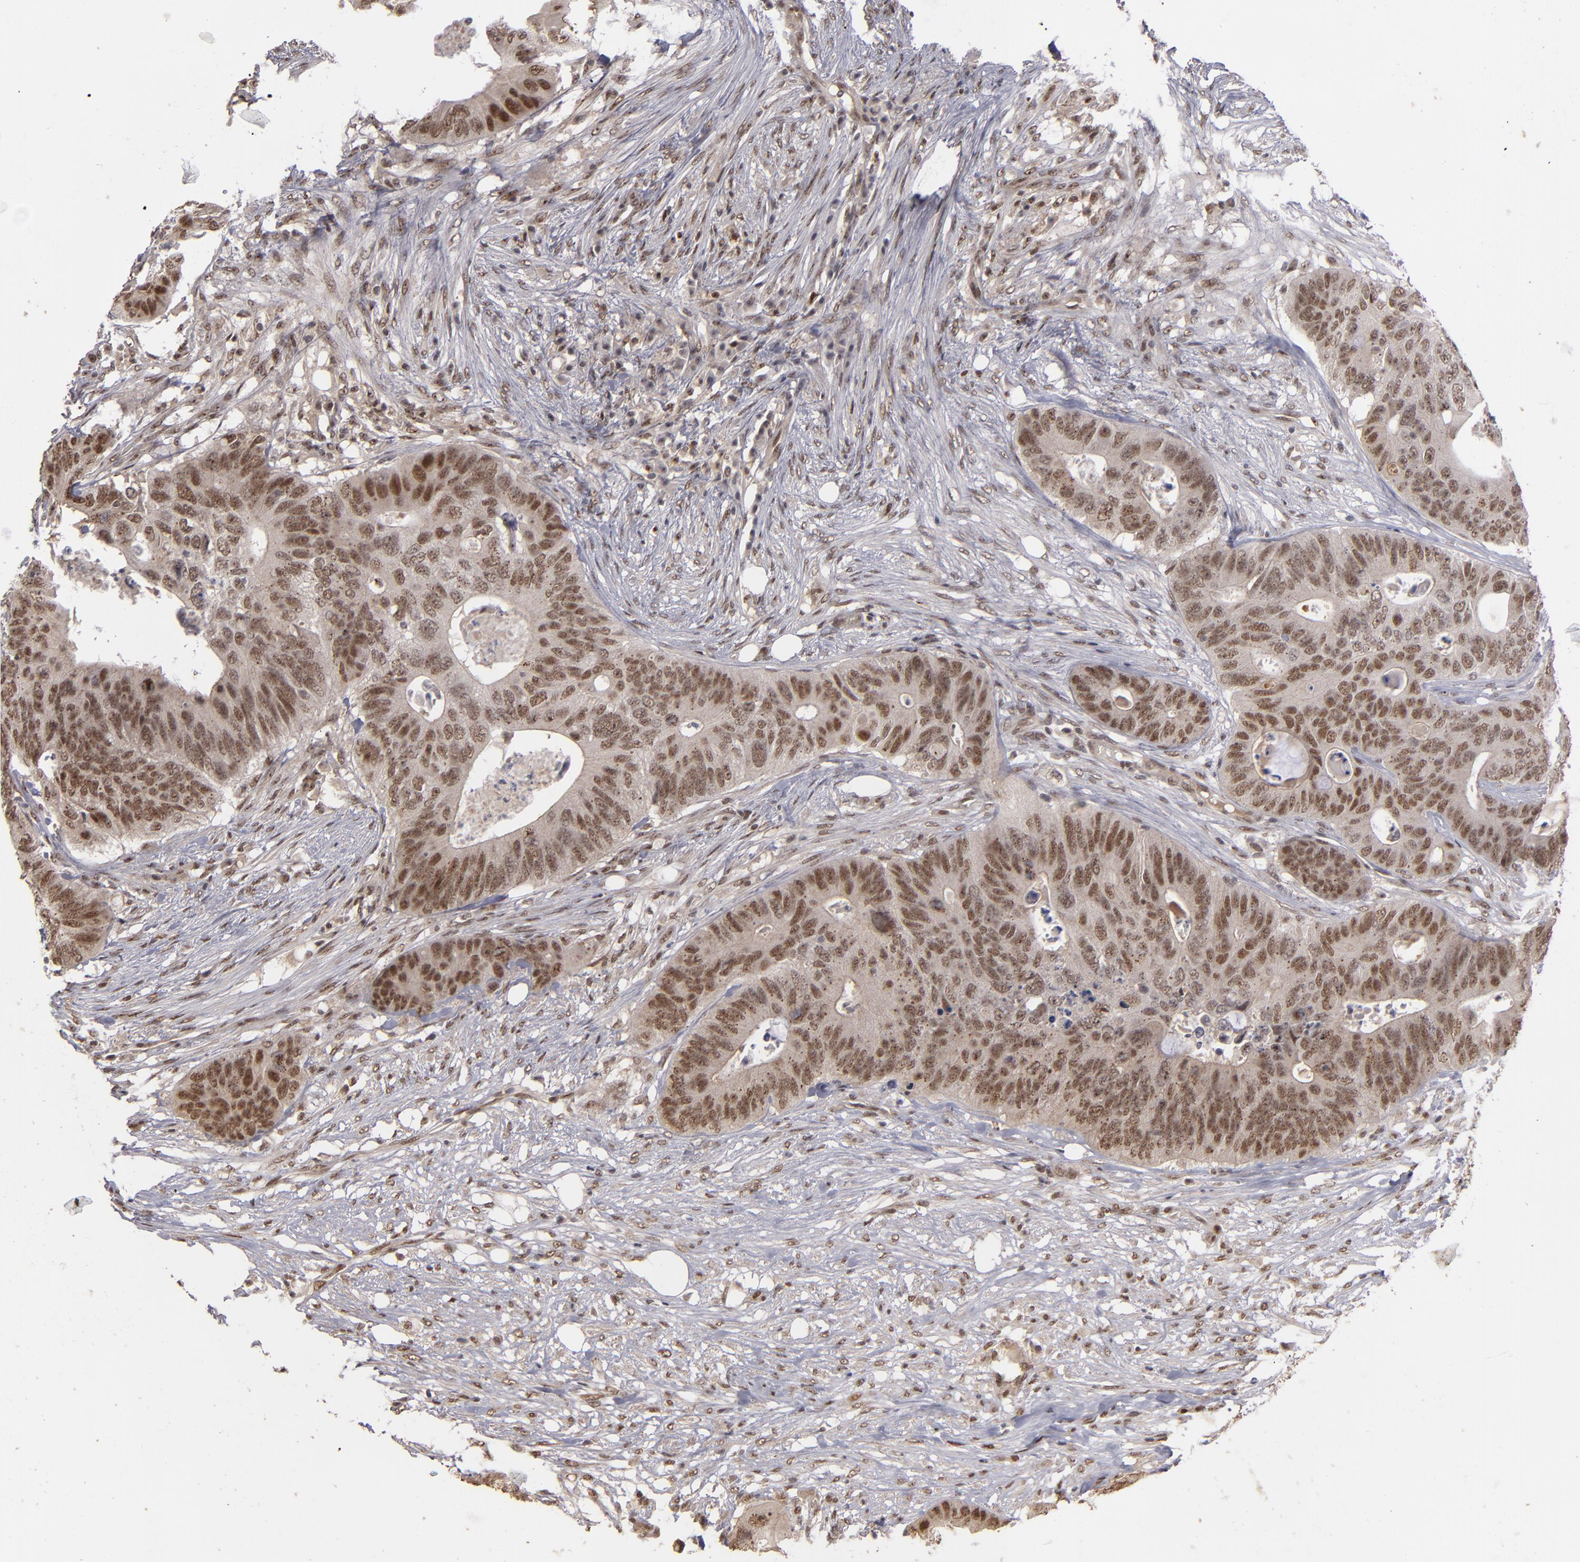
{"staining": {"intensity": "moderate", "quantity": "25%-75%", "location": "nuclear"}, "tissue": "colorectal cancer", "cell_type": "Tumor cells", "image_type": "cancer", "snomed": [{"axis": "morphology", "description": "Adenocarcinoma, NOS"}, {"axis": "topography", "description": "Colon"}], "caption": "Immunohistochemical staining of human adenocarcinoma (colorectal) displays medium levels of moderate nuclear staining in approximately 25%-75% of tumor cells.", "gene": "ZNF234", "patient": {"sex": "male", "age": 71}}